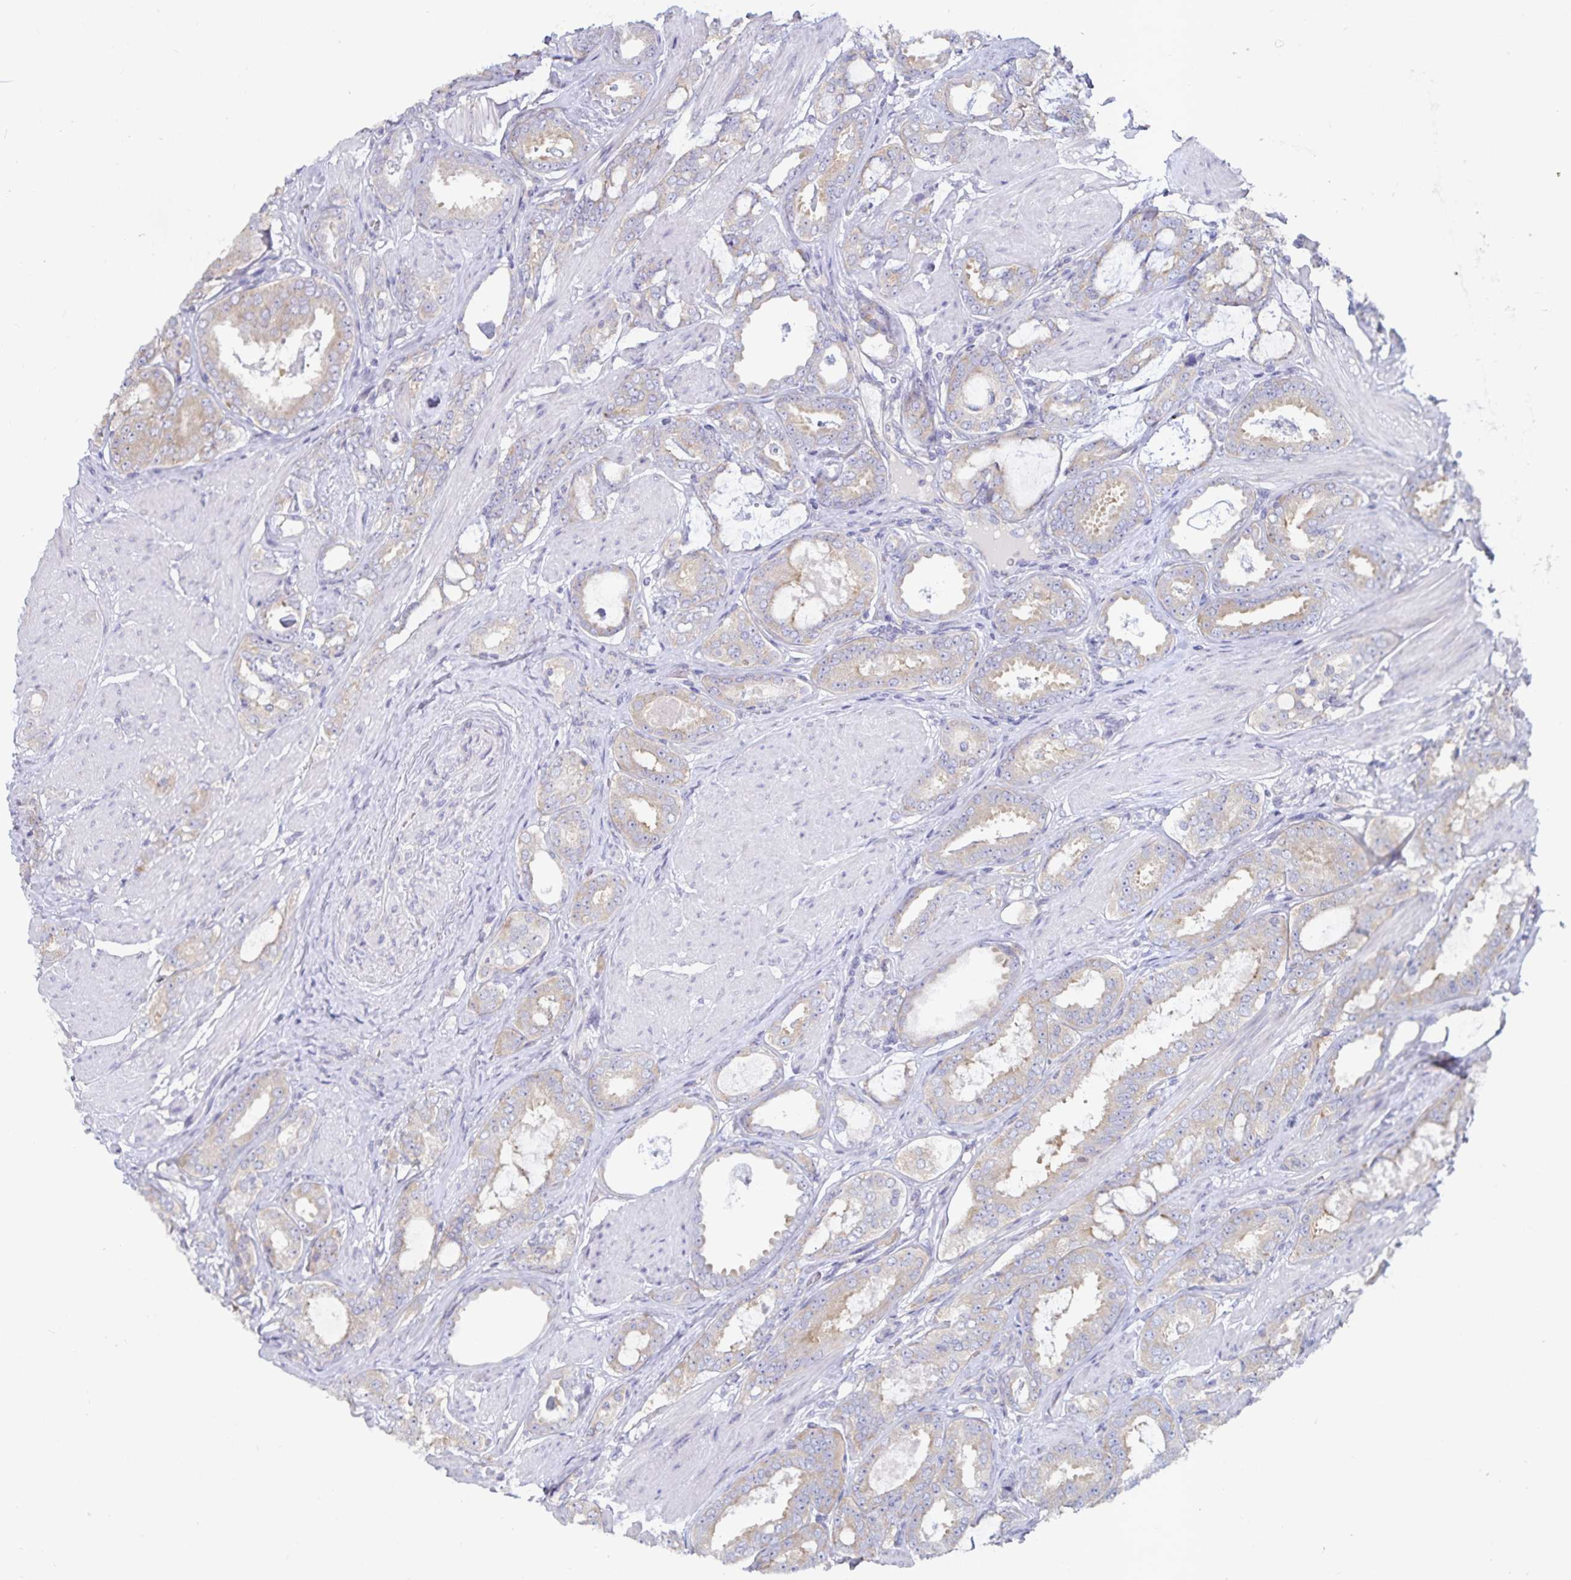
{"staining": {"intensity": "weak", "quantity": "25%-75%", "location": "cytoplasmic/membranous"}, "tissue": "prostate cancer", "cell_type": "Tumor cells", "image_type": "cancer", "snomed": [{"axis": "morphology", "description": "Adenocarcinoma, High grade"}, {"axis": "topography", "description": "Prostate"}], "caption": "A high-resolution histopathology image shows IHC staining of prostate cancer, which reveals weak cytoplasmic/membranous positivity in about 25%-75% of tumor cells.", "gene": "FAM120A", "patient": {"sex": "male", "age": 63}}